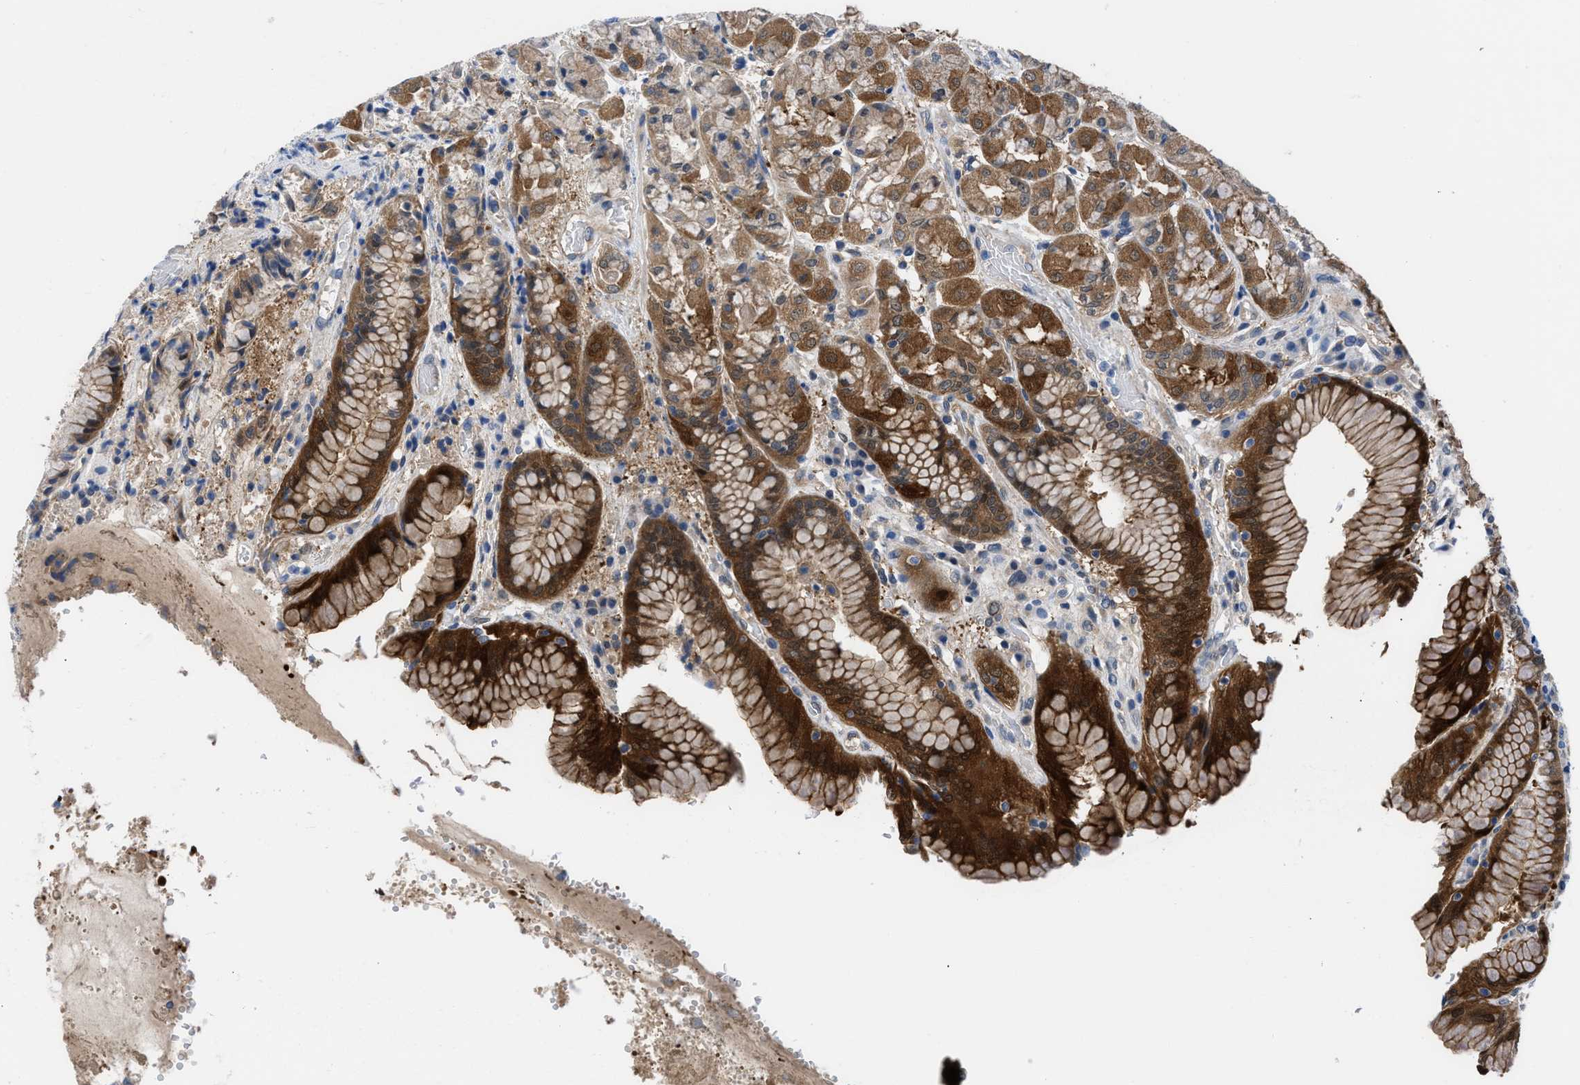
{"staining": {"intensity": "strong", "quantity": ">75%", "location": "cytoplasmic/membranous"}, "tissue": "stomach", "cell_type": "Glandular cells", "image_type": "normal", "snomed": [{"axis": "morphology", "description": "Normal tissue, NOS"}, {"axis": "topography", "description": "Stomach"}, {"axis": "topography", "description": "Stomach, lower"}], "caption": "This histopathology image shows unremarkable stomach stained with immunohistochemistry (IHC) to label a protein in brown. The cytoplasmic/membranous of glandular cells show strong positivity for the protein. Nuclei are counter-stained blue.", "gene": "CBR1", "patient": {"sex": "female", "age": 56}}